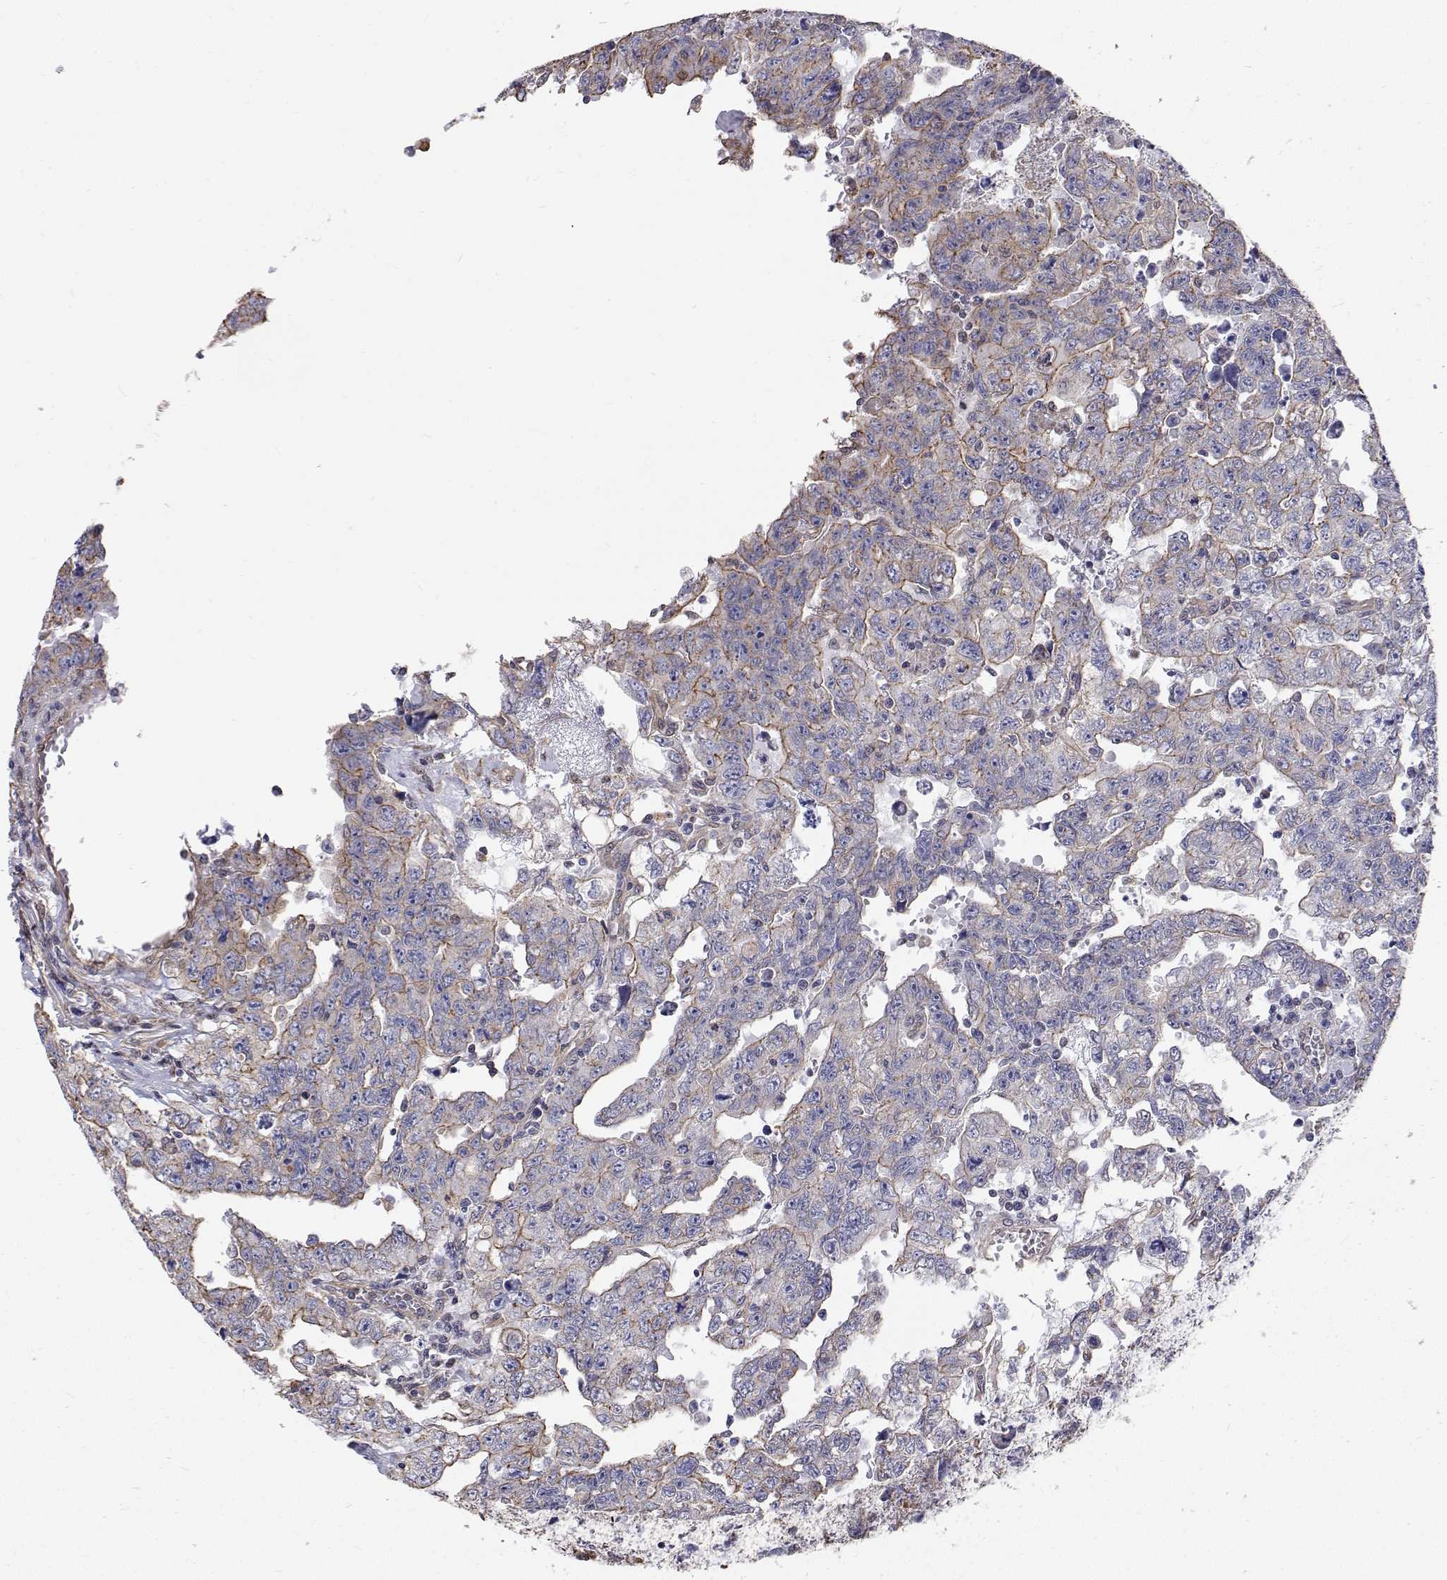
{"staining": {"intensity": "negative", "quantity": "none", "location": "none"}, "tissue": "testis cancer", "cell_type": "Tumor cells", "image_type": "cancer", "snomed": [{"axis": "morphology", "description": "Carcinoma, Embryonal, NOS"}, {"axis": "topography", "description": "Testis"}], "caption": "A high-resolution image shows IHC staining of embryonal carcinoma (testis), which shows no significant expression in tumor cells. (Immunohistochemistry, brightfield microscopy, high magnification).", "gene": "GSDMA", "patient": {"sex": "male", "age": 24}}